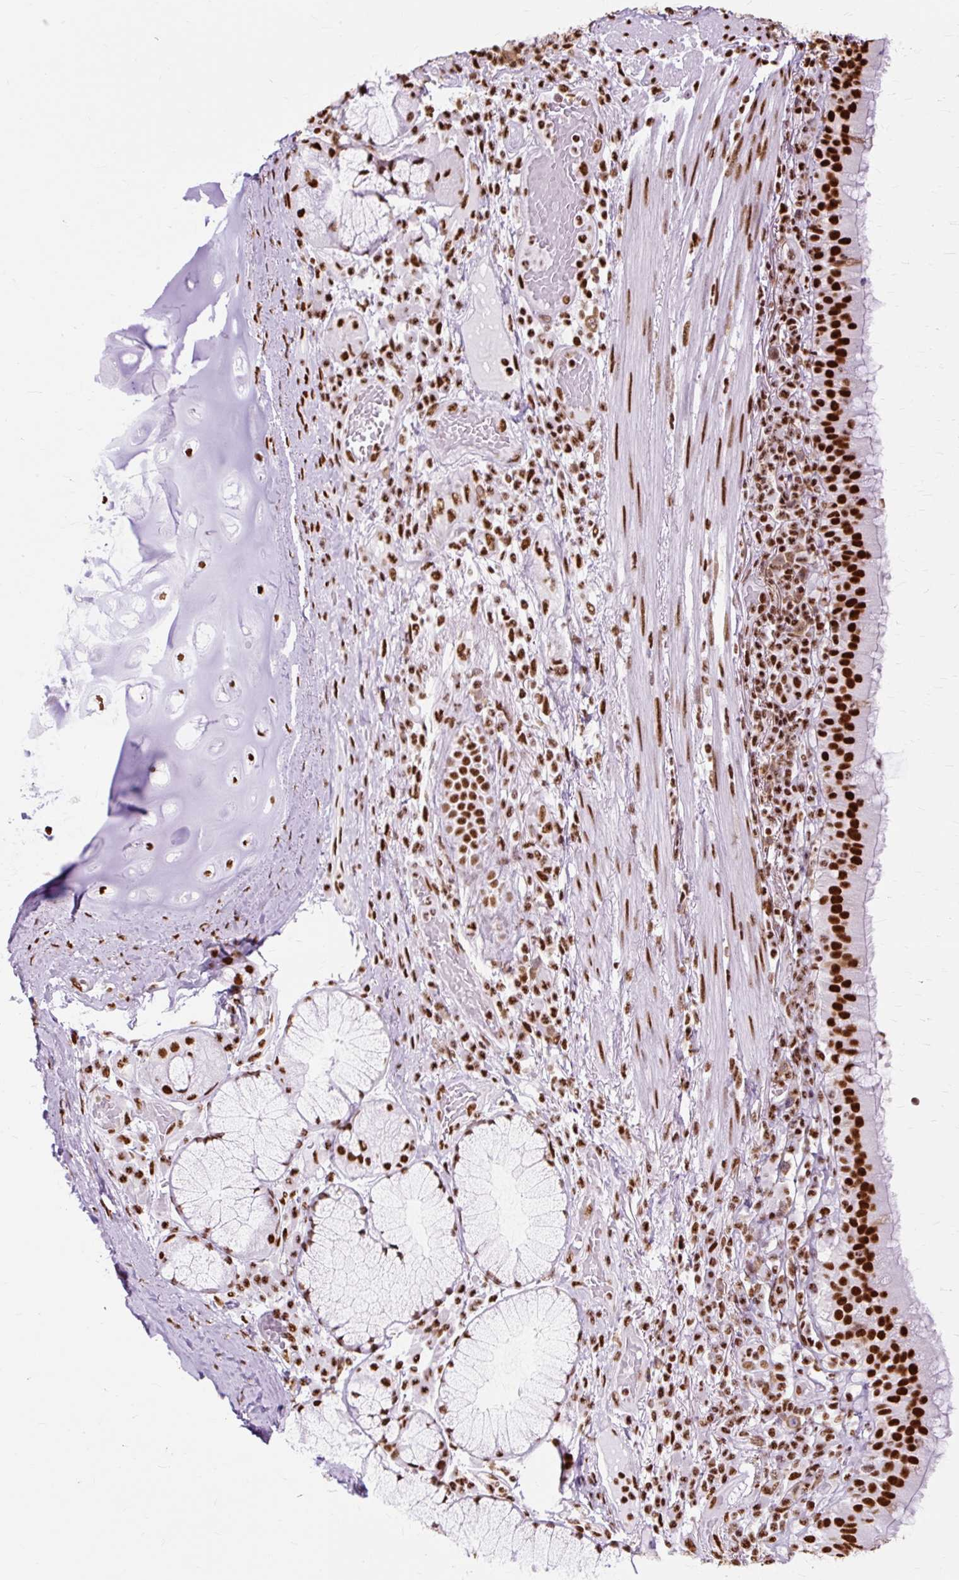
{"staining": {"intensity": "strong", "quantity": ">75%", "location": "nuclear"}, "tissue": "bronchus", "cell_type": "Respiratory epithelial cells", "image_type": "normal", "snomed": [{"axis": "morphology", "description": "Normal tissue, NOS"}, {"axis": "topography", "description": "Cartilage tissue"}, {"axis": "topography", "description": "Bronchus"}], "caption": "Immunohistochemical staining of benign human bronchus exhibits high levels of strong nuclear staining in approximately >75% of respiratory epithelial cells. The protein is shown in brown color, while the nuclei are stained blue.", "gene": "XRCC6", "patient": {"sex": "male", "age": 56}}